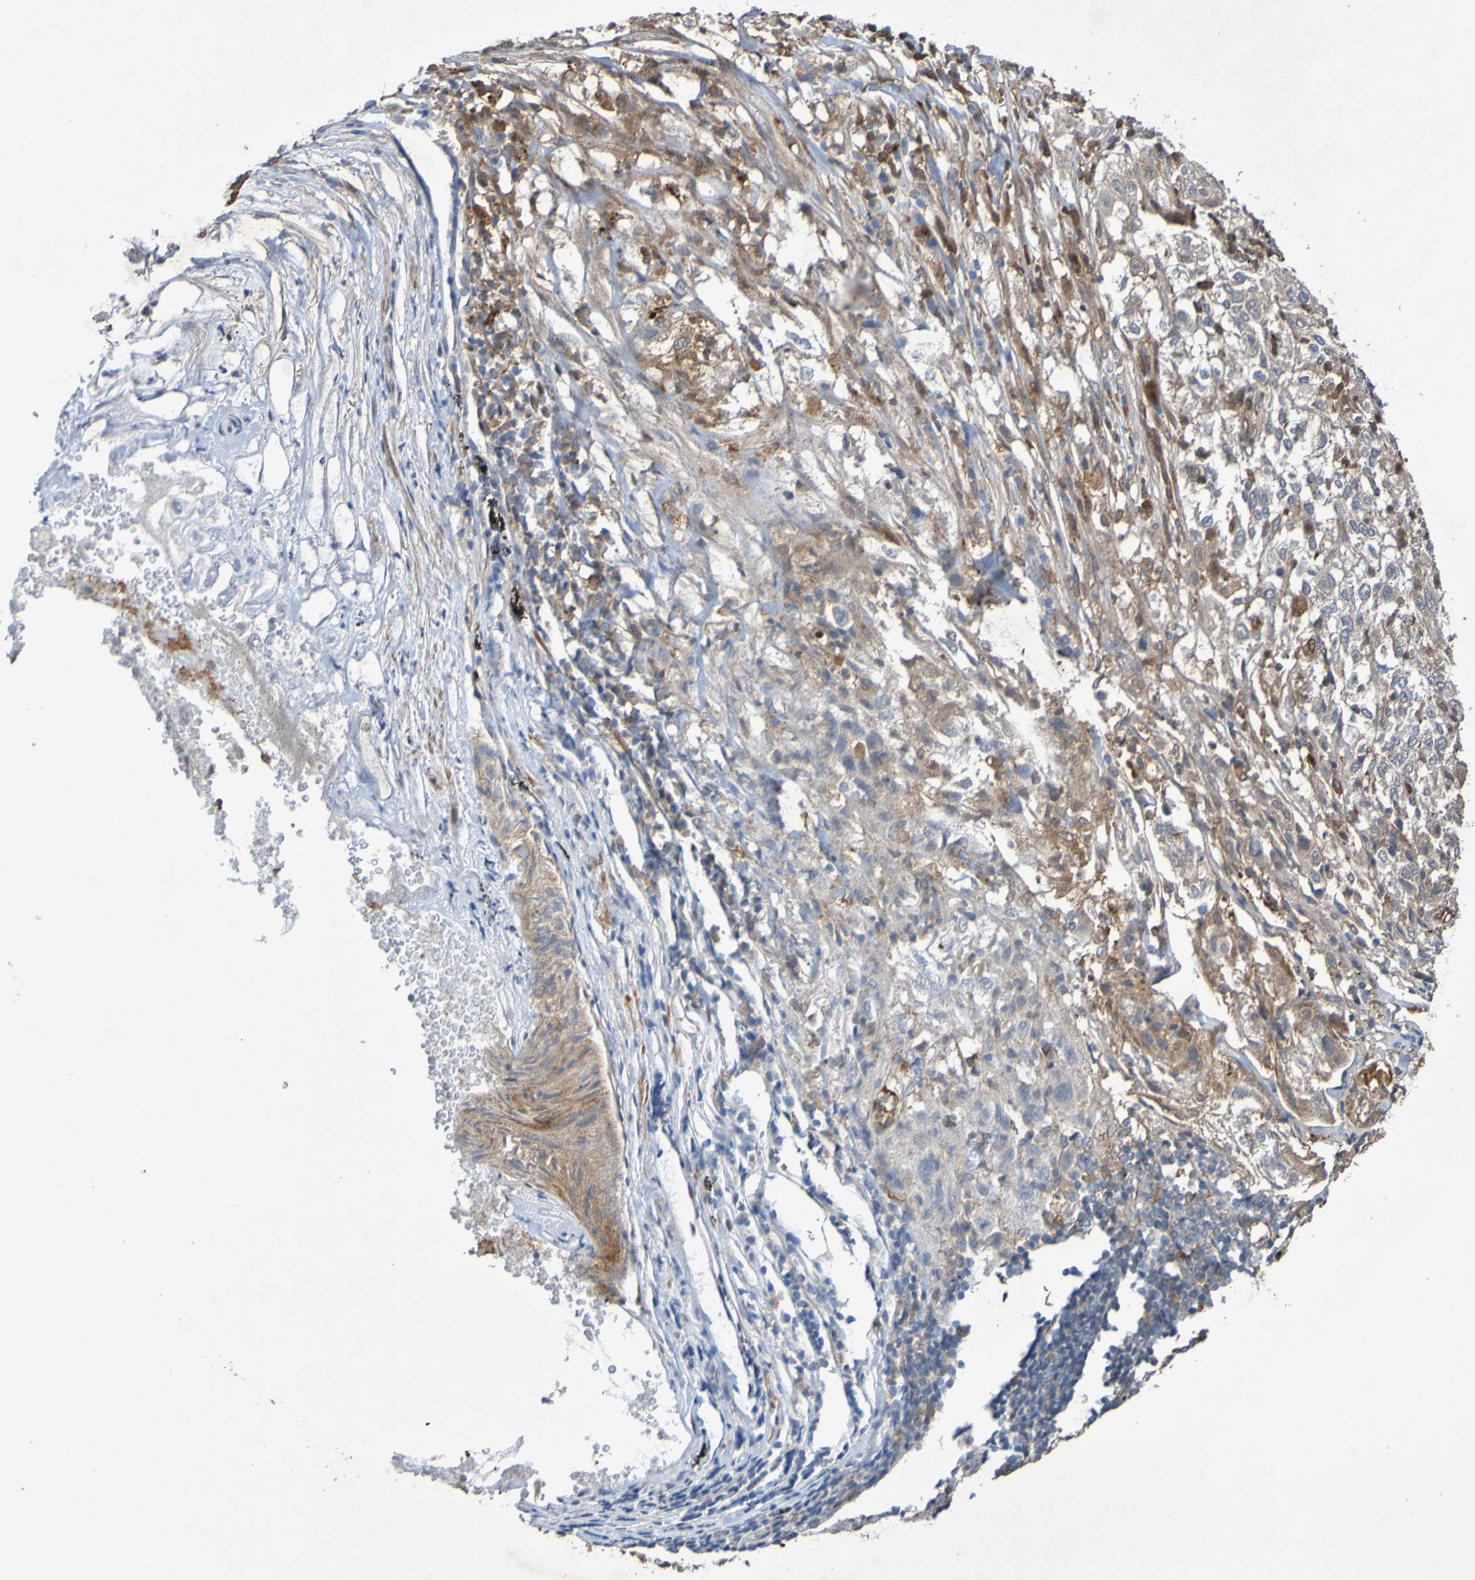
{"staining": {"intensity": "moderate", "quantity": "<25%", "location": "cytoplasmic/membranous"}, "tissue": "lung cancer", "cell_type": "Tumor cells", "image_type": "cancer", "snomed": [{"axis": "morphology", "description": "Inflammation, NOS"}, {"axis": "morphology", "description": "Squamous cell carcinoma, NOS"}, {"axis": "topography", "description": "Lymph node"}, {"axis": "topography", "description": "Soft tissue"}, {"axis": "topography", "description": "Lung"}], "caption": "Squamous cell carcinoma (lung) stained with a brown dye exhibits moderate cytoplasmic/membranous positive positivity in approximately <25% of tumor cells.", "gene": "SERPINB6", "patient": {"sex": "male", "age": 66}}